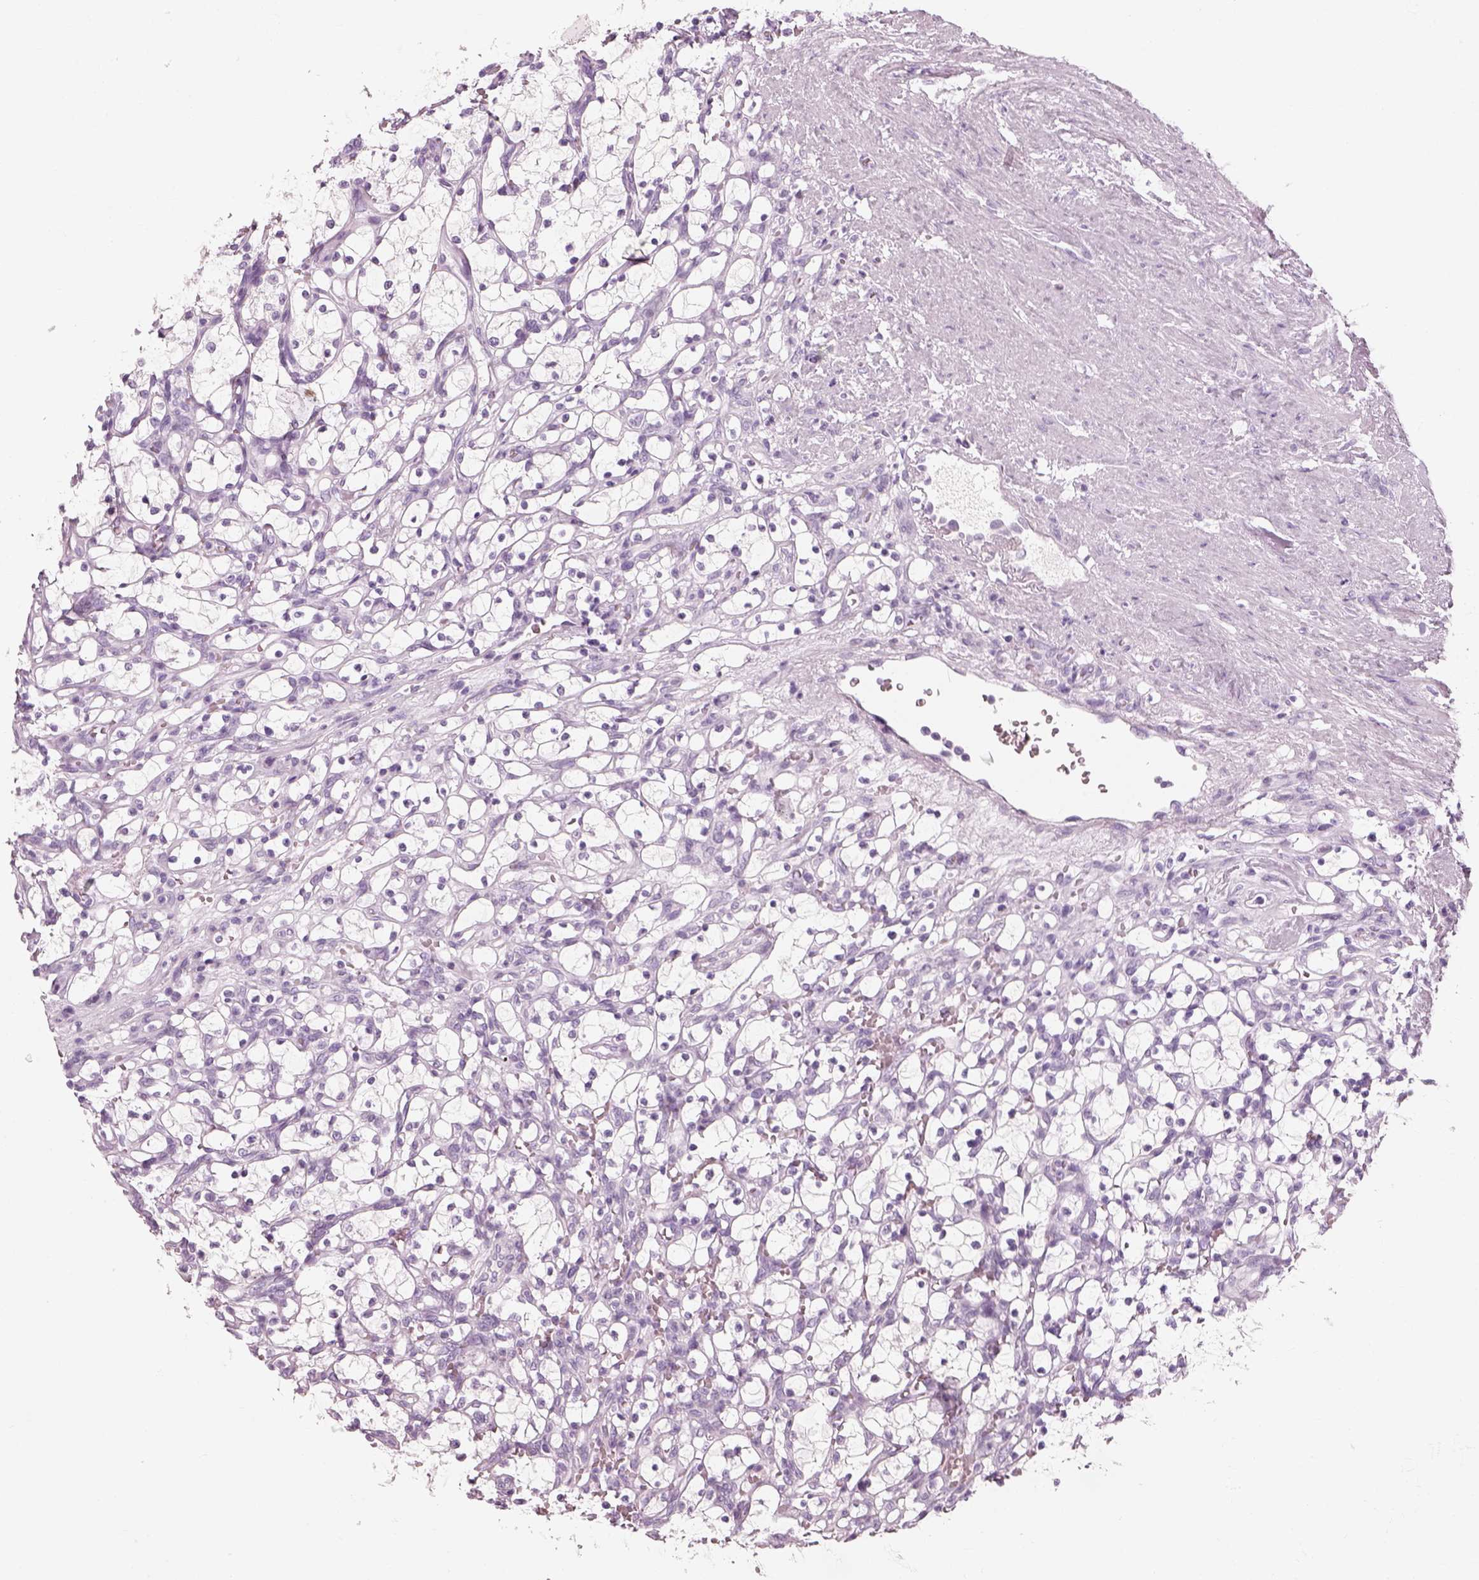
{"staining": {"intensity": "negative", "quantity": "none", "location": "none"}, "tissue": "renal cancer", "cell_type": "Tumor cells", "image_type": "cancer", "snomed": [{"axis": "morphology", "description": "Adenocarcinoma, NOS"}, {"axis": "topography", "description": "Kidney"}], "caption": "This micrograph is of renal cancer stained with IHC to label a protein in brown with the nuclei are counter-stained blue. There is no expression in tumor cells. (DAB immunohistochemistry (IHC) visualized using brightfield microscopy, high magnification).", "gene": "CRYAA", "patient": {"sex": "female", "age": 69}}